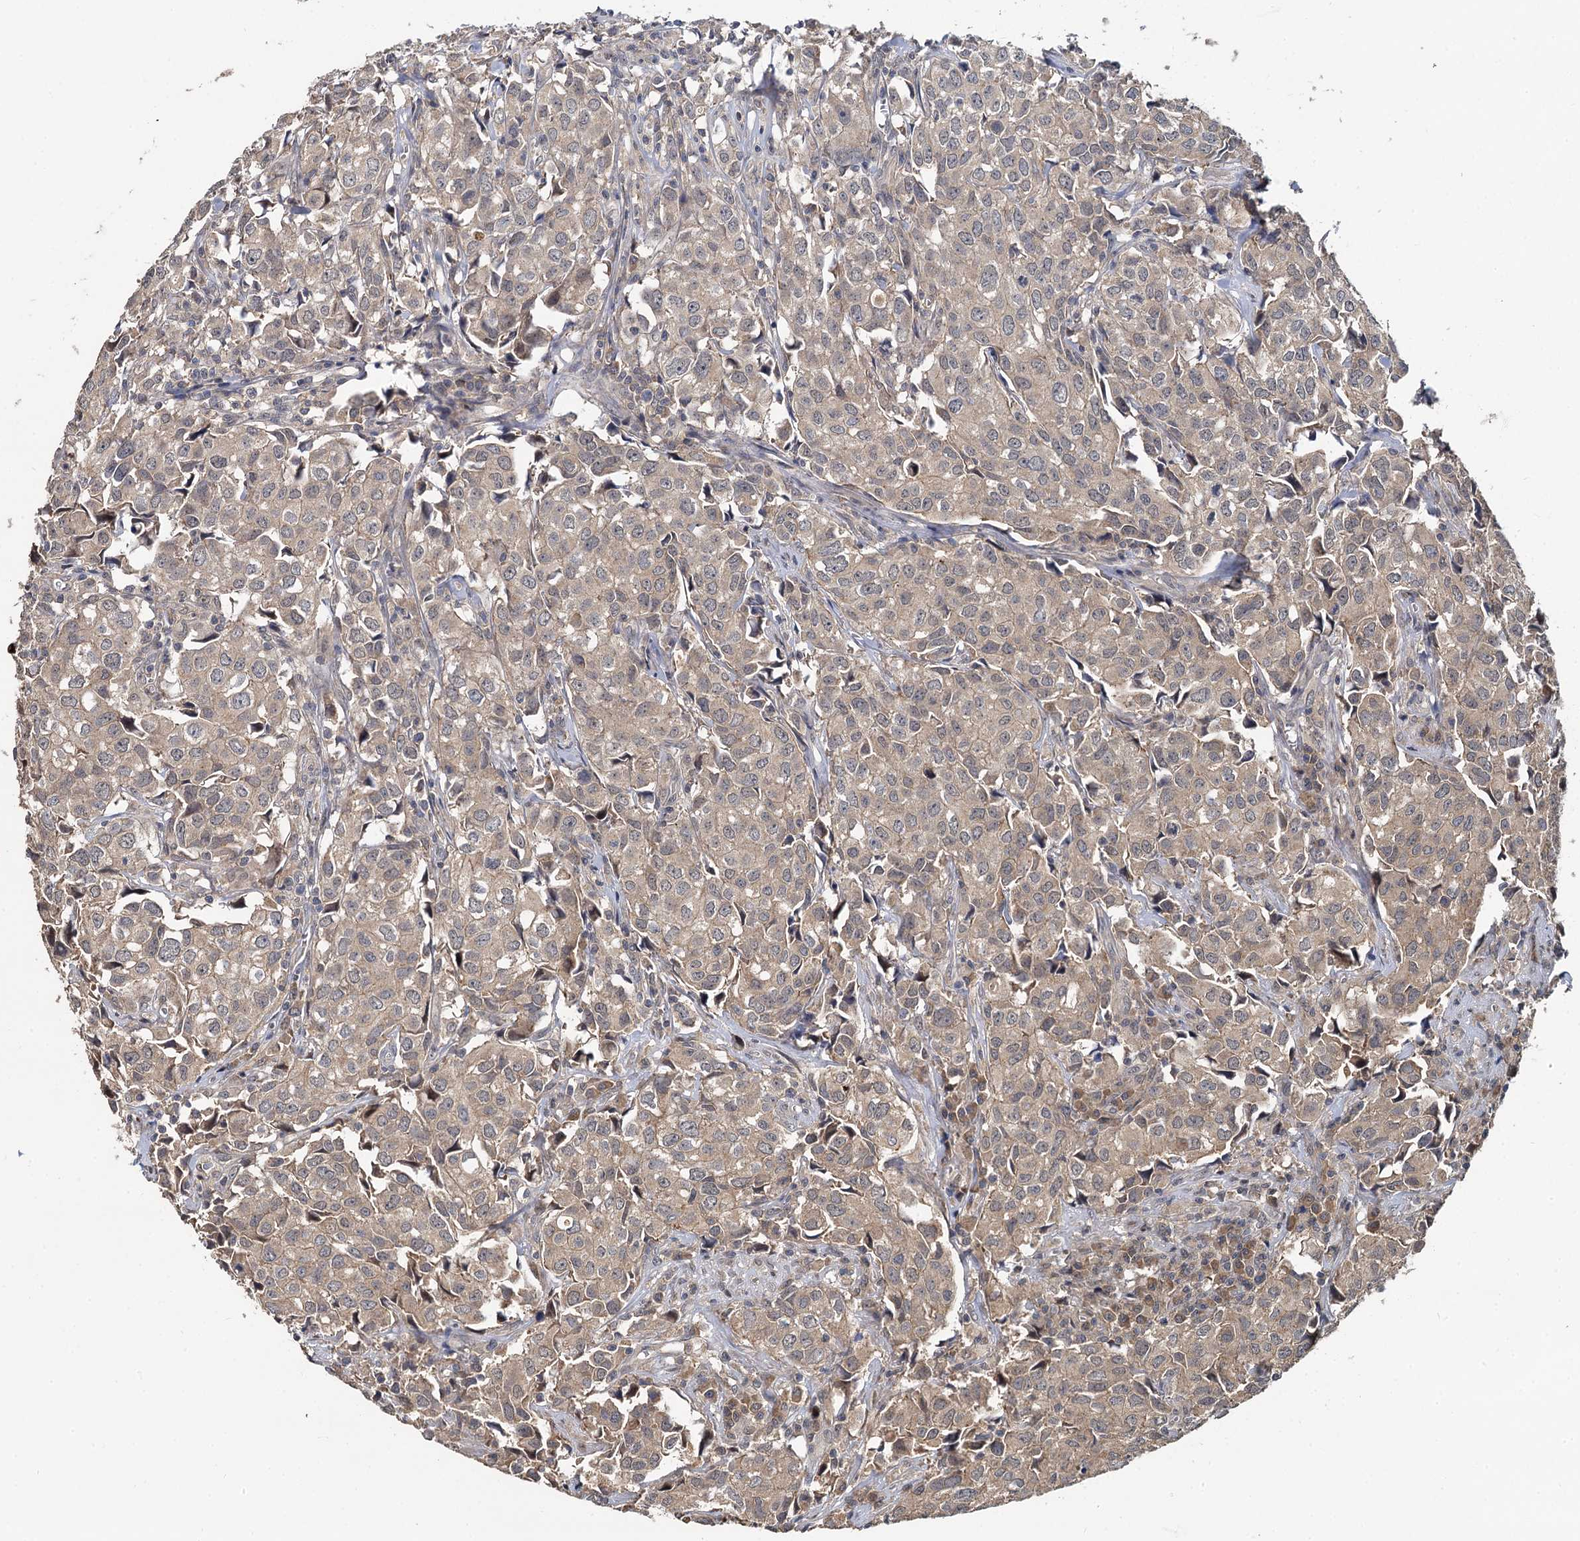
{"staining": {"intensity": "weak", "quantity": "25%-75%", "location": "cytoplasmic/membranous"}, "tissue": "urothelial cancer", "cell_type": "Tumor cells", "image_type": "cancer", "snomed": [{"axis": "morphology", "description": "Urothelial carcinoma, High grade"}, {"axis": "topography", "description": "Urinary bladder"}], "caption": "Protein analysis of high-grade urothelial carcinoma tissue shows weak cytoplasmic/membranous staining in approximately 25%-75% of tumor cells.", "gene": "TMEM39A", "patient": {"sex": "female", "age": 75}}